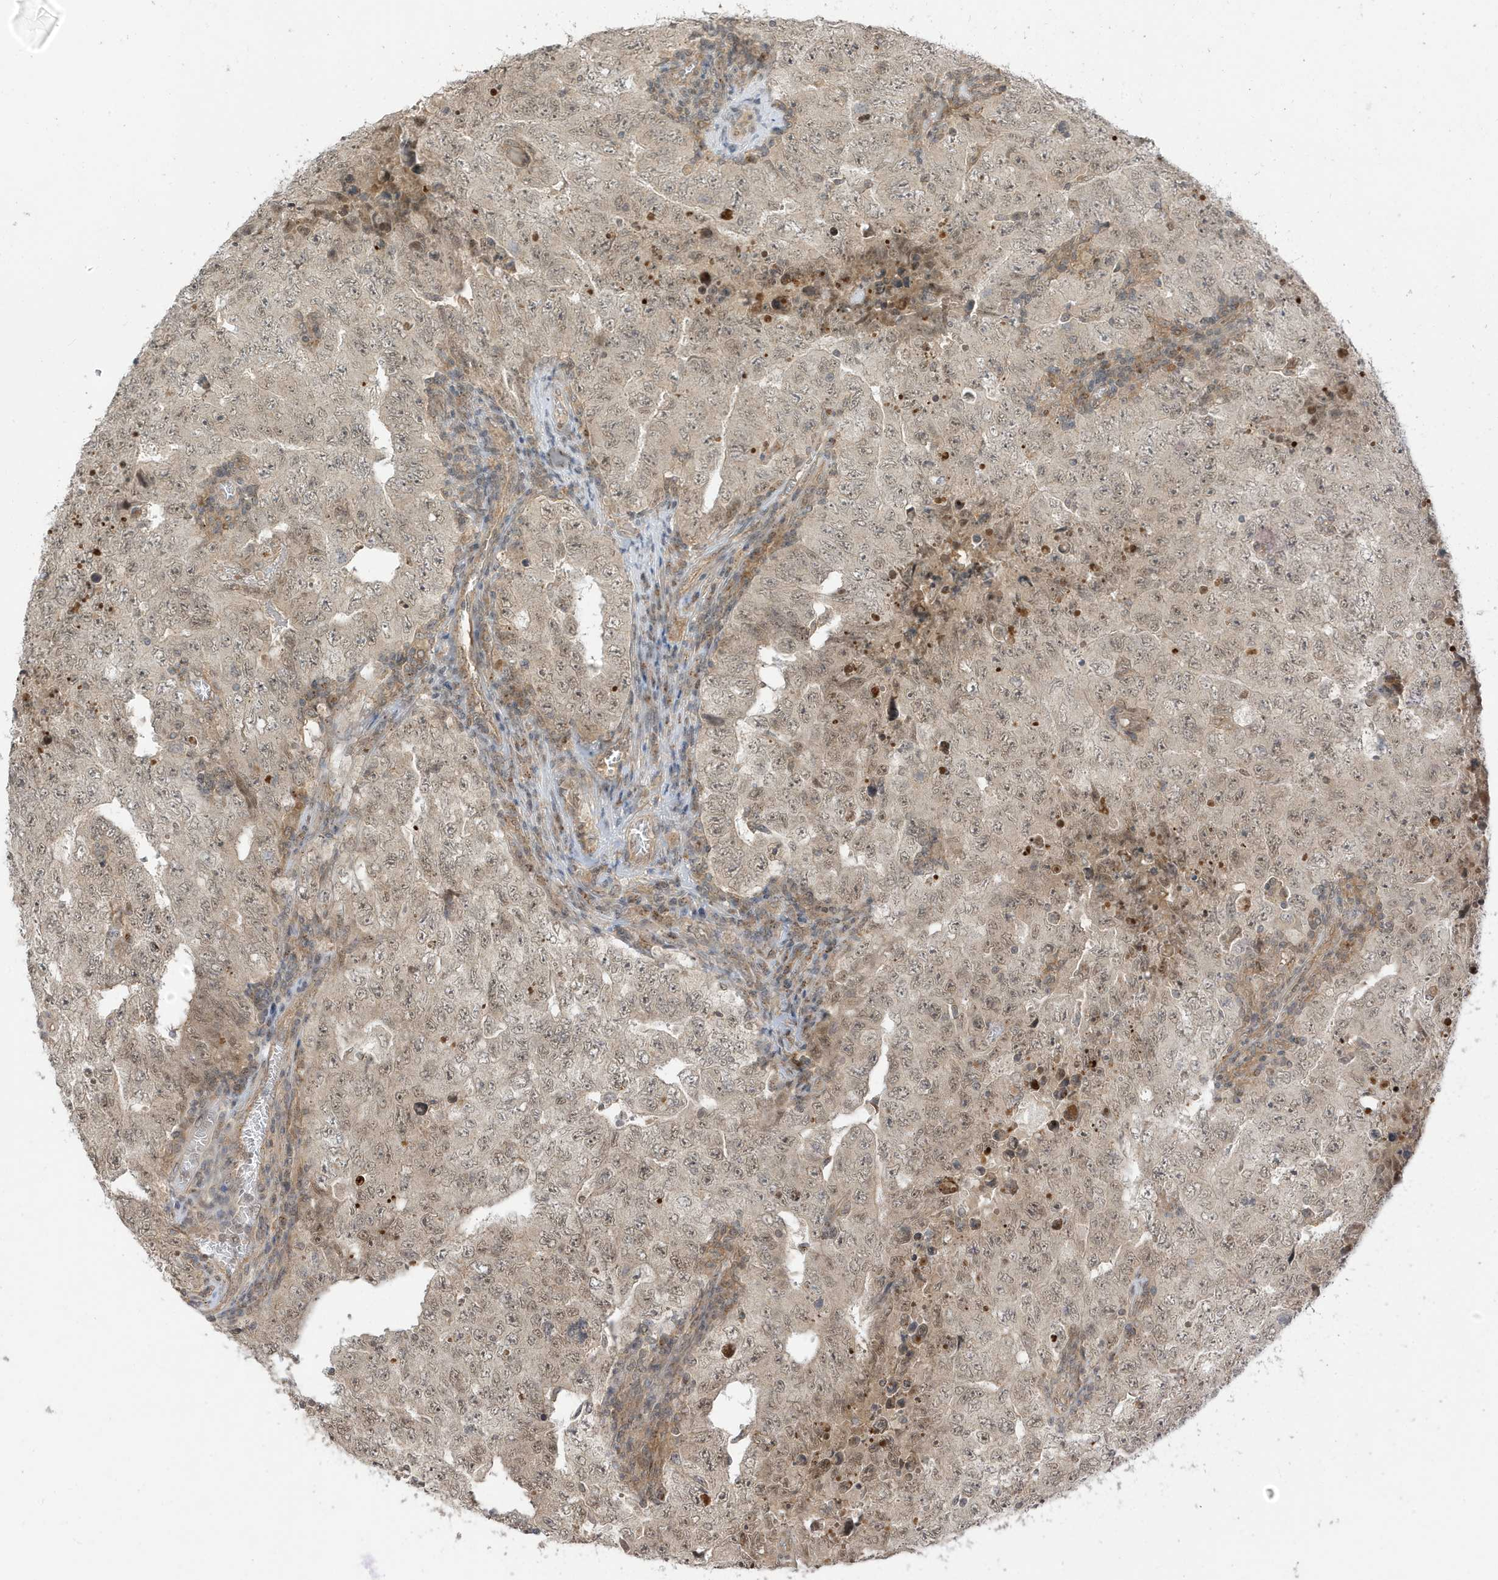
{"staining": {"intensity": "moderate", "quantity": ">75%", "location": "nuclear"}, "tissue": "testis cancer", "cell_type": "Tumor cells", "image_type": "cancer", "snomed": [{"axis": "morphology", "description": "Carcinoma, Embryonal, NOS"}, {"axis": "topography", "description": "Testis"}], "caption": "Human testis cancer stained with a protein marker shows moderate staining in tumor cells.", "gene": "TAB3", "patient": {"sex": "male", "age": 26}}